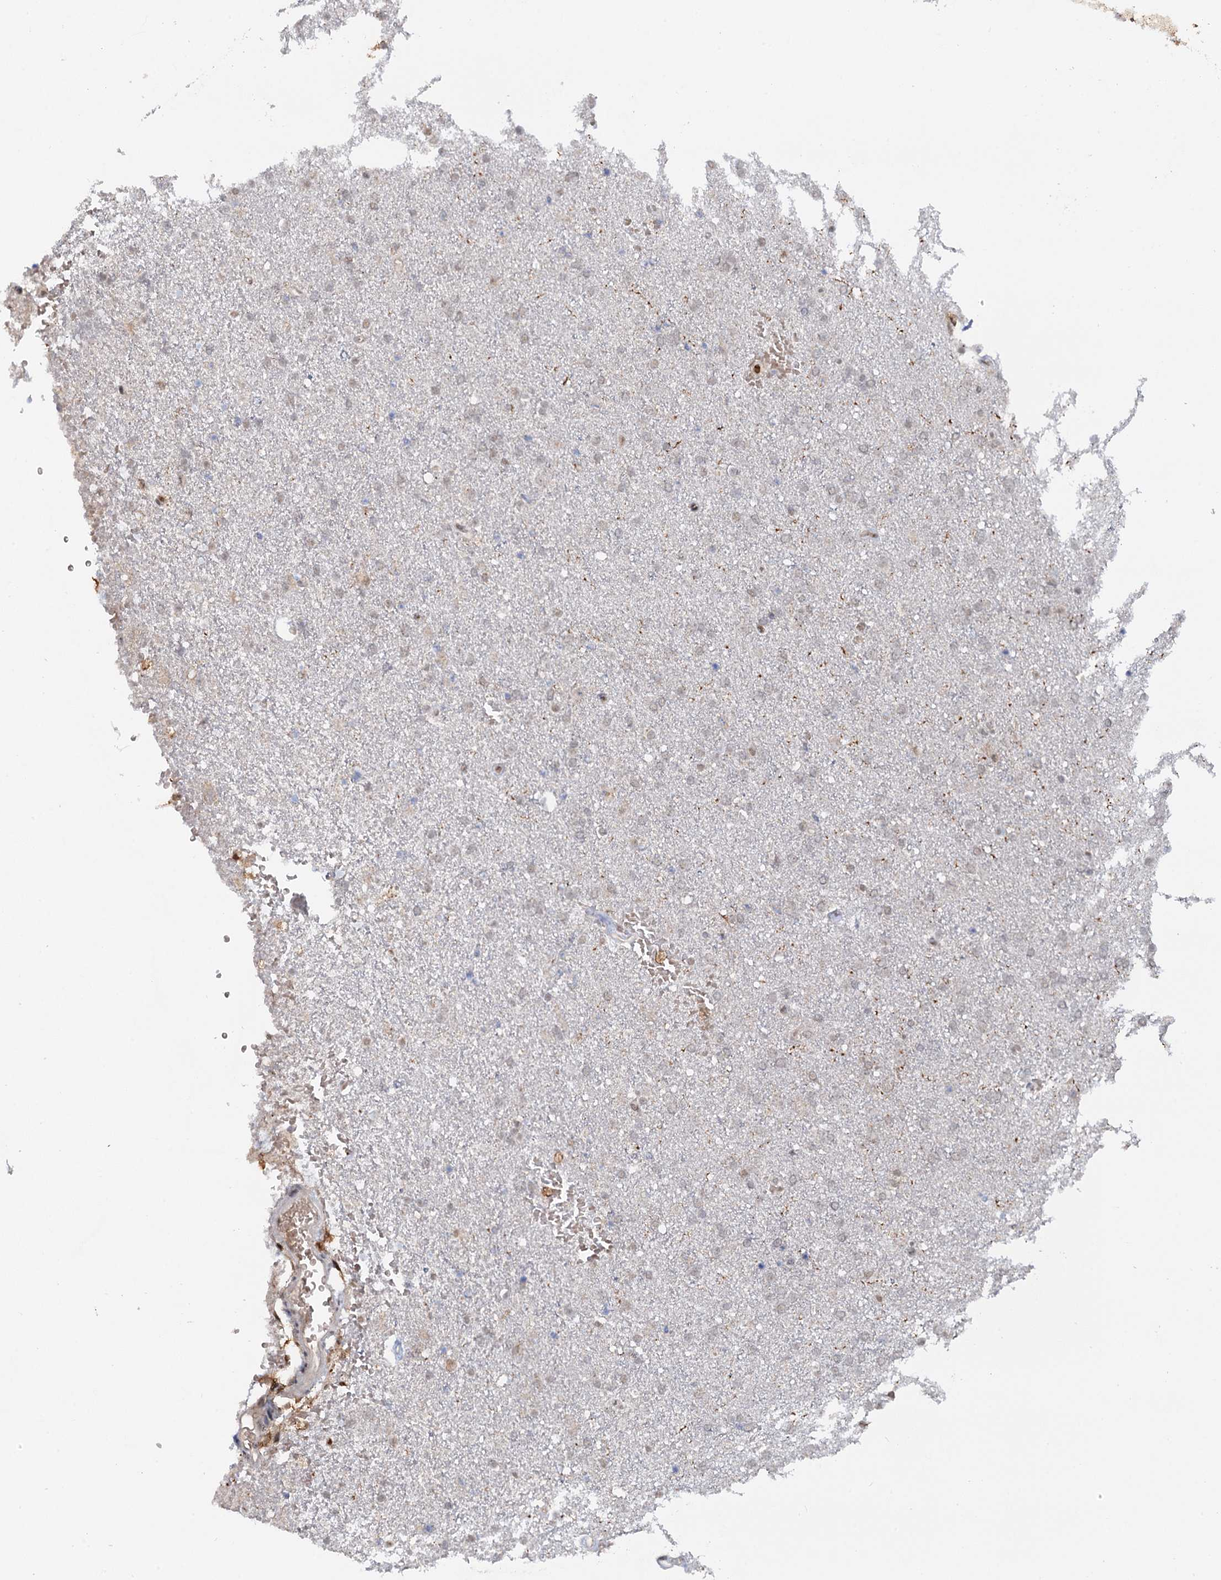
{"staining": {"intensity": "negative", "quantity": "none", "location": "none"}, "tissue": "glioma", "cell_type": "Tumor cells", "image_type": "cancer", "snomed": [{"axis": "morphology", "description": "Glioma, malignant, High grade"}, {"axis": "topography", "description": "Brain"}], "caption": "Tumor cells show no significant protein positivity in high-grade glioma (malignant). (Stains: DAB immunohistochemistry with hematoxylin counter stain, Microscopy: brightfield microscopy at high magnification).", "gene": "ZNF609", "patient": {"sex": "male", "age": 72}}